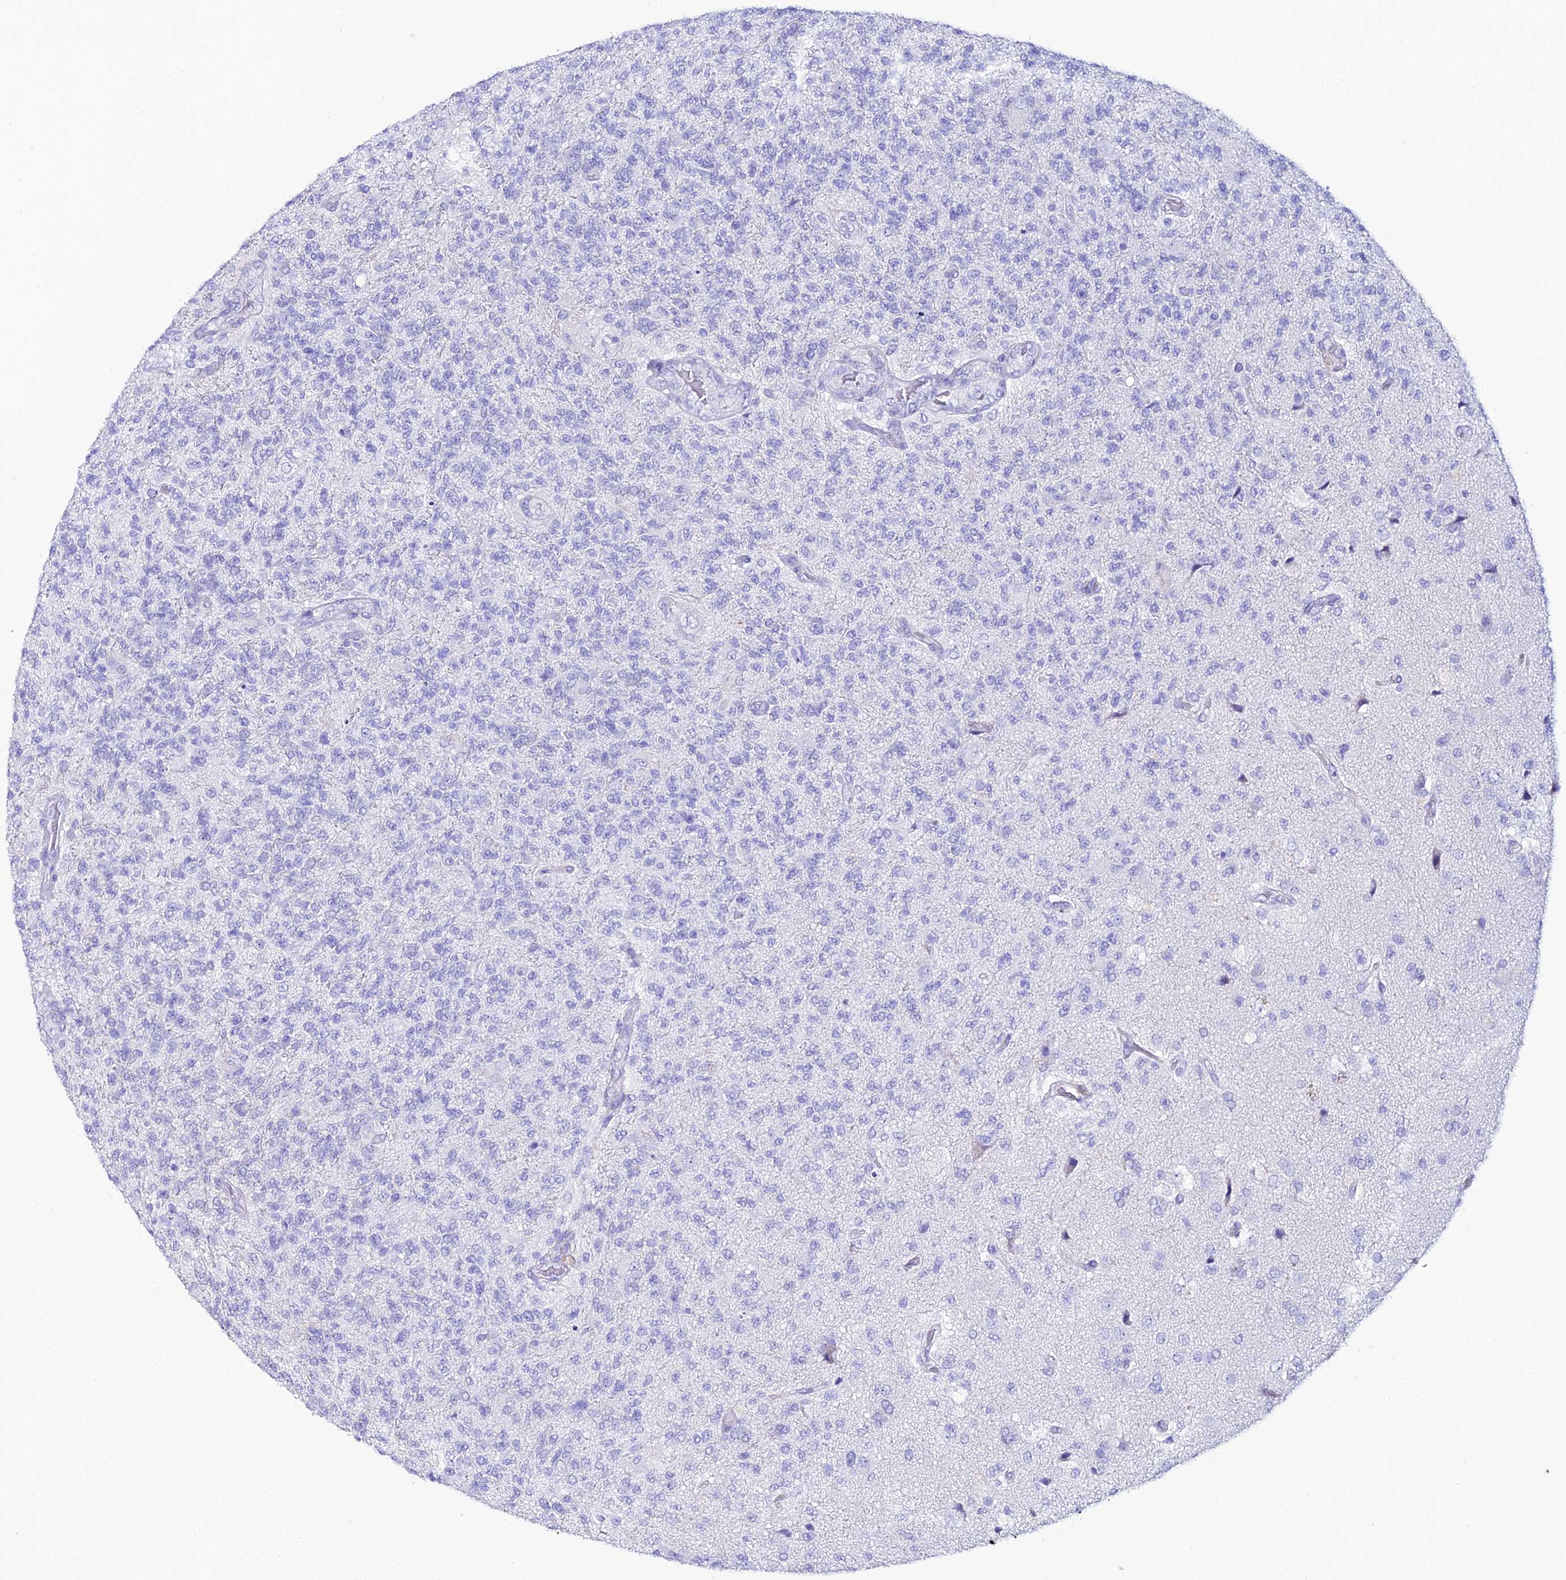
{"staining": {"intensity": "negative", "quantity": "none", "location": "none"}, "tissue": "glioma", "cell_type": "Tumor cells", "image_type": "cancer", "snomed": [{"axis": "morphology", "description": "Glioma, malignant, High grade"}, {"axis": "topography", "description": "Brain"}], "caption": "Immunohistochemistry histopathology image of malignant high-grade glioma stained for a protein (brown), which reveals no expression in tumor cells.", "gene": "OR4D5", "patient": {"sex": "male", "age": 56}}